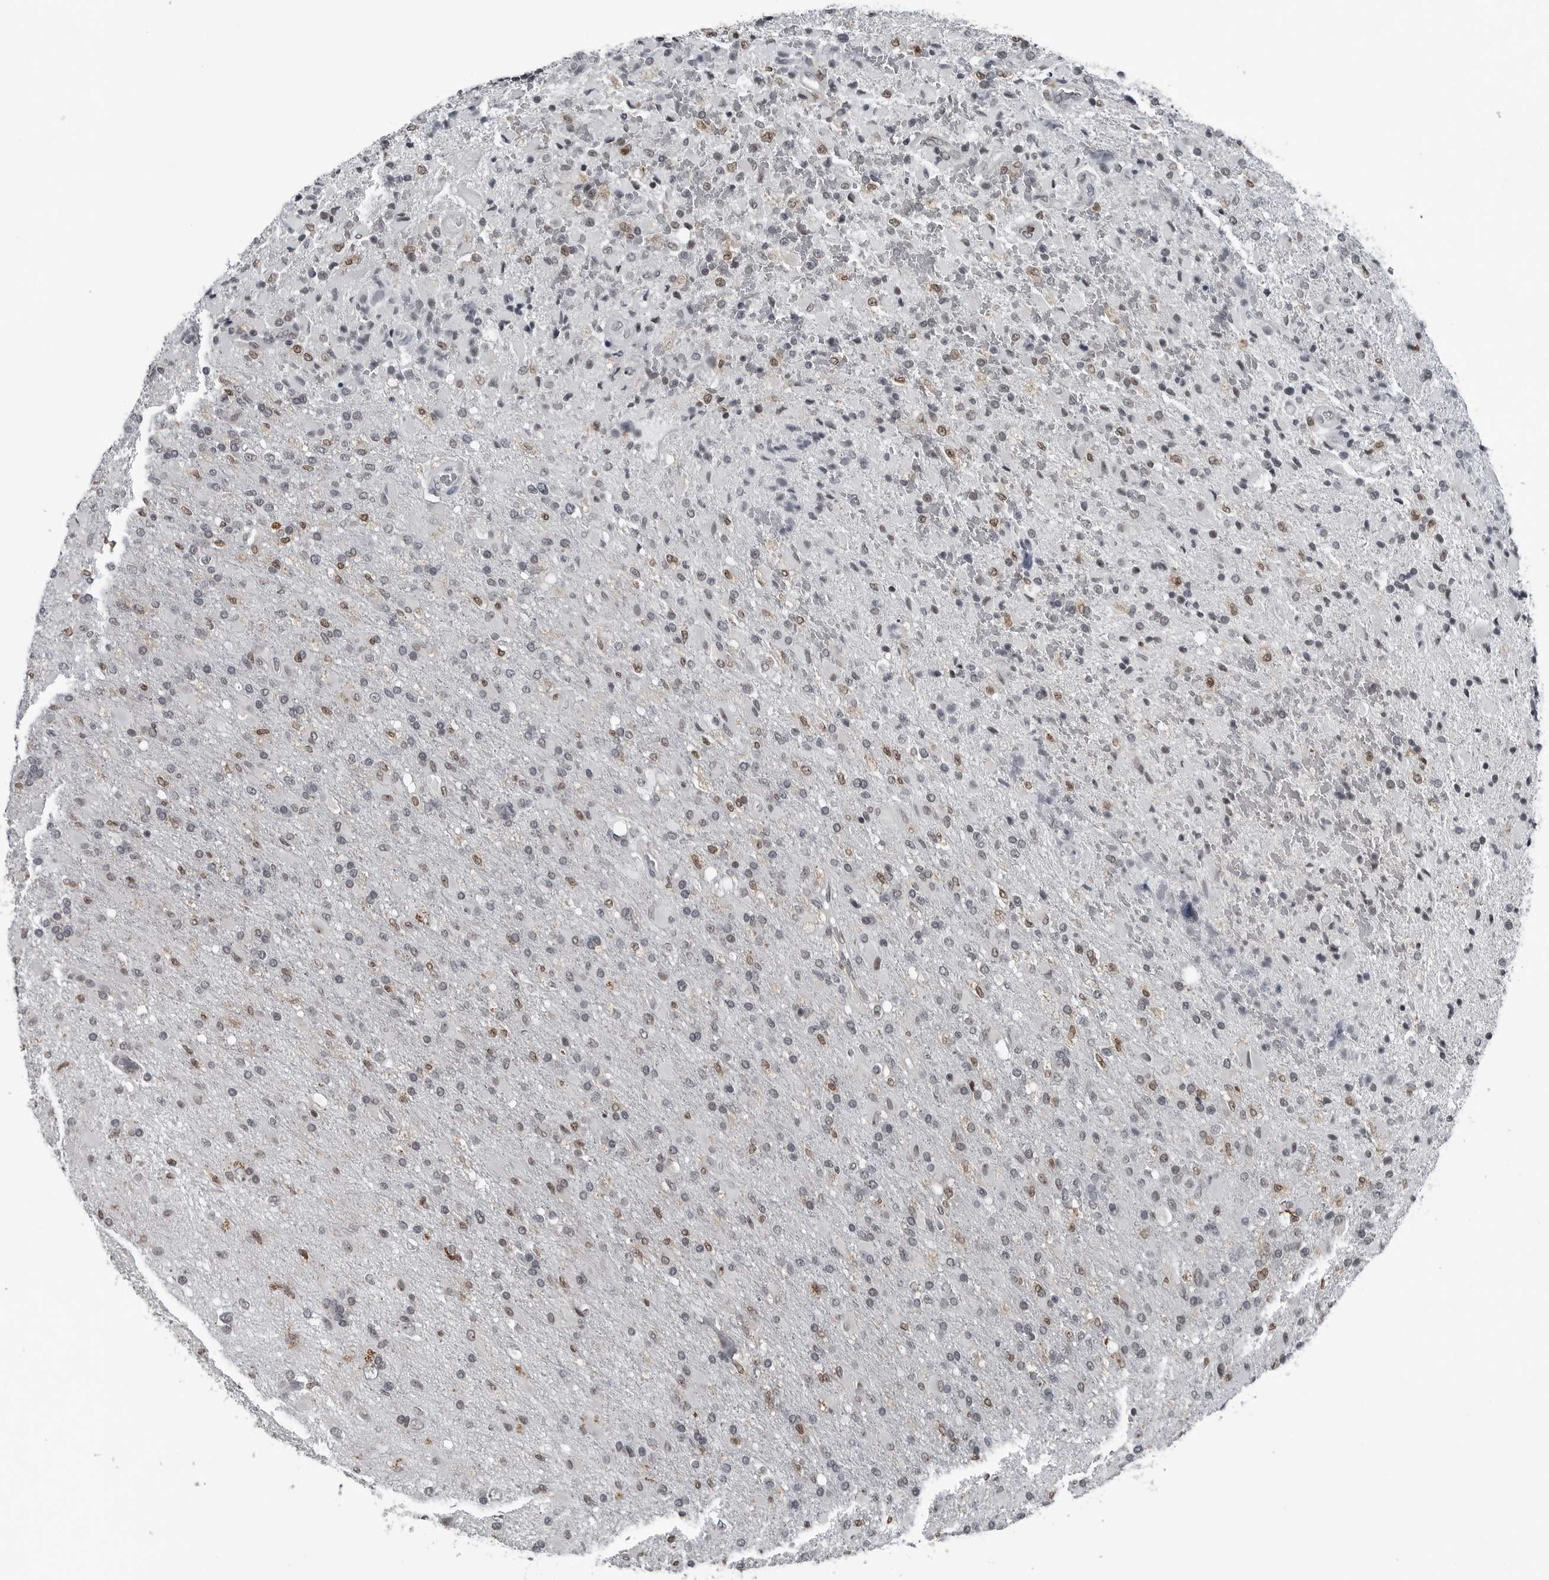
{"staining": {"intensity": "moderate", "quantity": "<25%", "location": "nuclear"}, "tissue": "glioma", "cell_type": "Tumor cells", "image_type": "cancer", "snomed": [{"axis": "morphology", "description": "Glioma, malignant, High grade"}, {"axis": "topography", "description": "Brain"}], "caption": "Protein analysis of high-grade glioma (malignant) tissue displays moderate nuclear expression in approximately <25% of tumor cells.", "gene": "AKR1A1", "patient": {"sex": "male", "age": 71}}